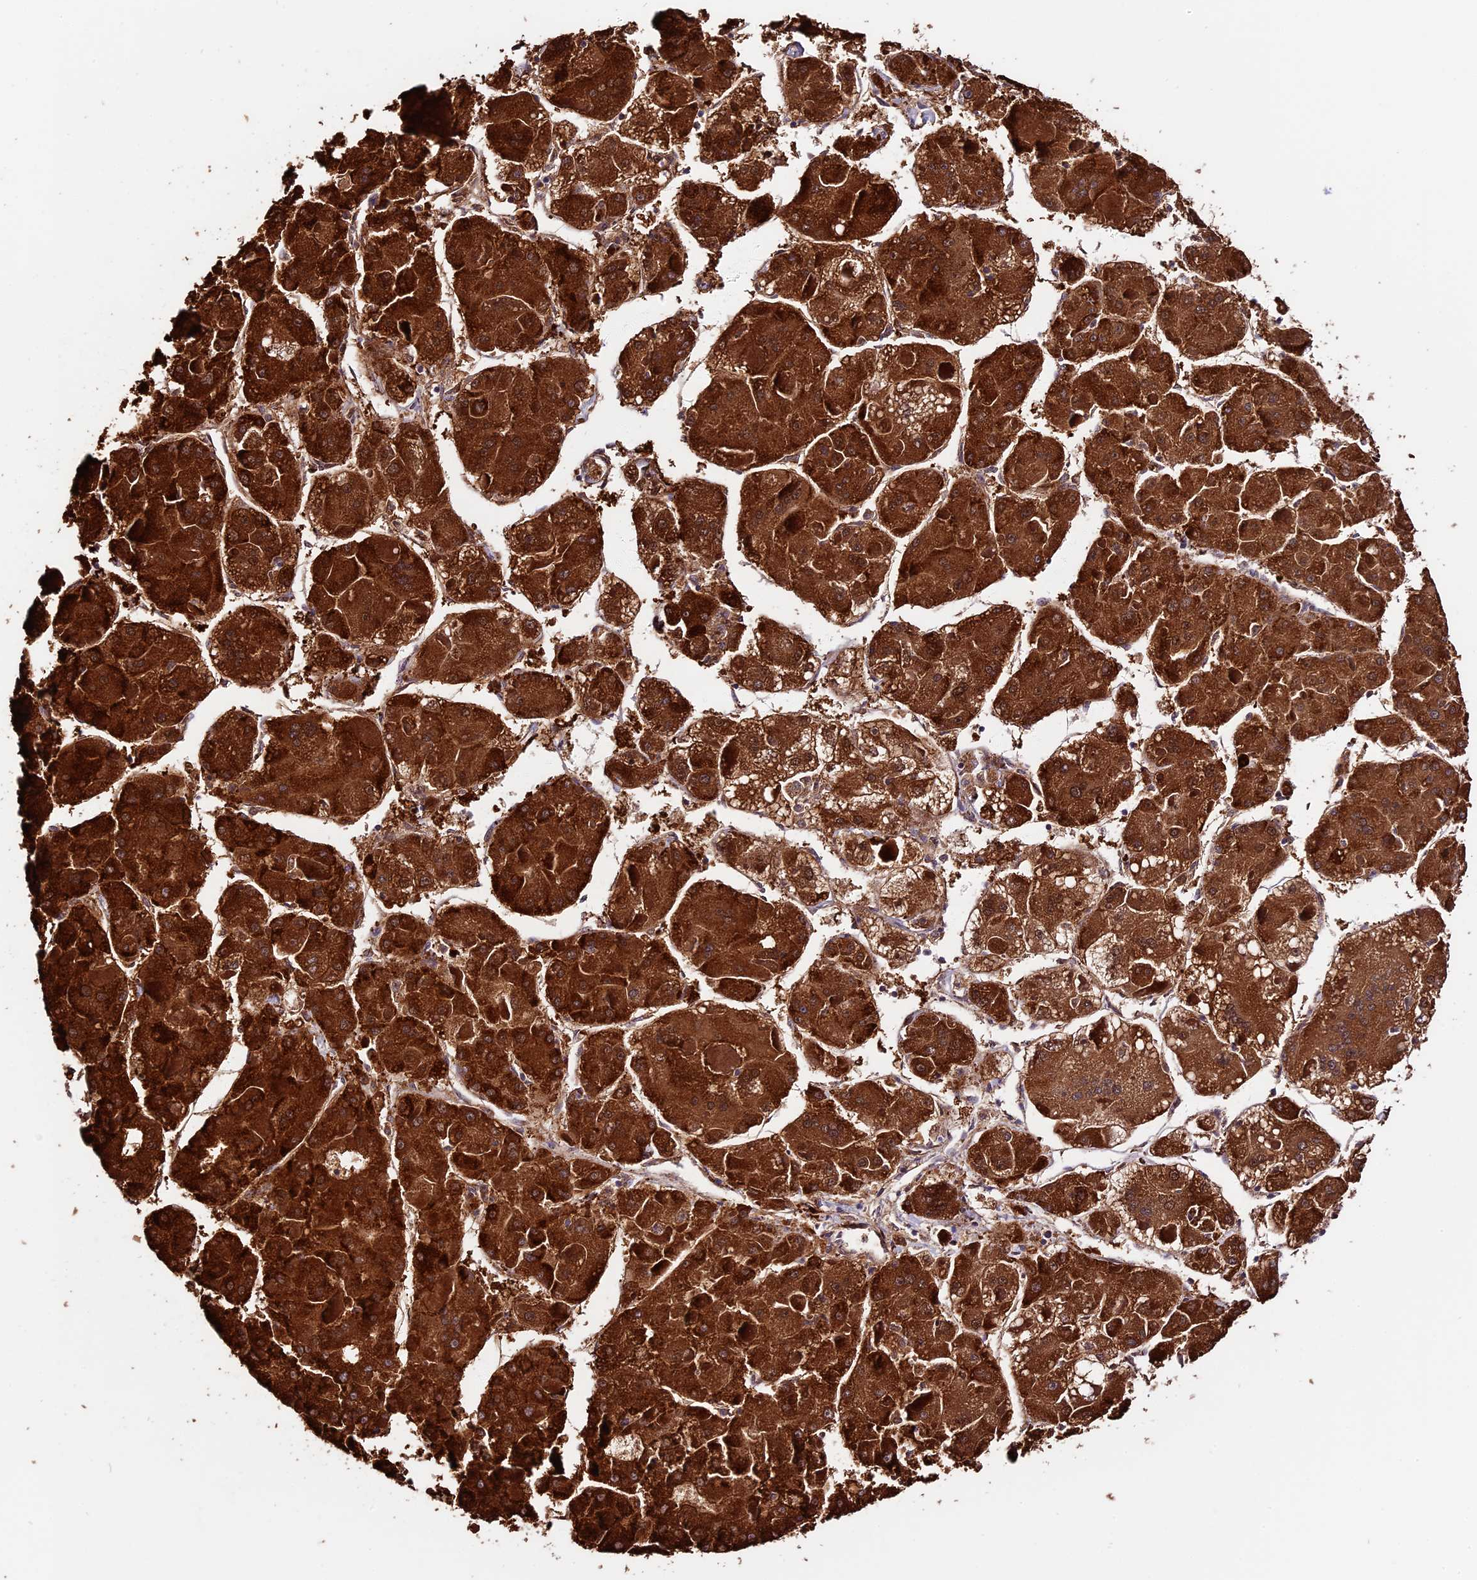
{"staining": {"intensity": "strong", "quantity": ">75%", "location": "cytoplasmic/membranous"}, "tissue": "liver cancer", "cell_type": "Tumor cells", "image_type": "cancer", "snomed": [{"axis": "morphology", "description": "Carcinoma, Hepatocellular, NOS"}, {"axis": "topography", "description": "Liver"}], "caption": "The immunohistochemical stain labels strong cytoplasmic/membranous expression in tumor cells of hepatocellular carcinoma (liver) tissue. (DAB (3,3'-diaminobenzidine) = brown stain, brightfield microscopy at high magnification).", "gene": "TRMT1", "patient": {"sex": "female", "age": 73}}